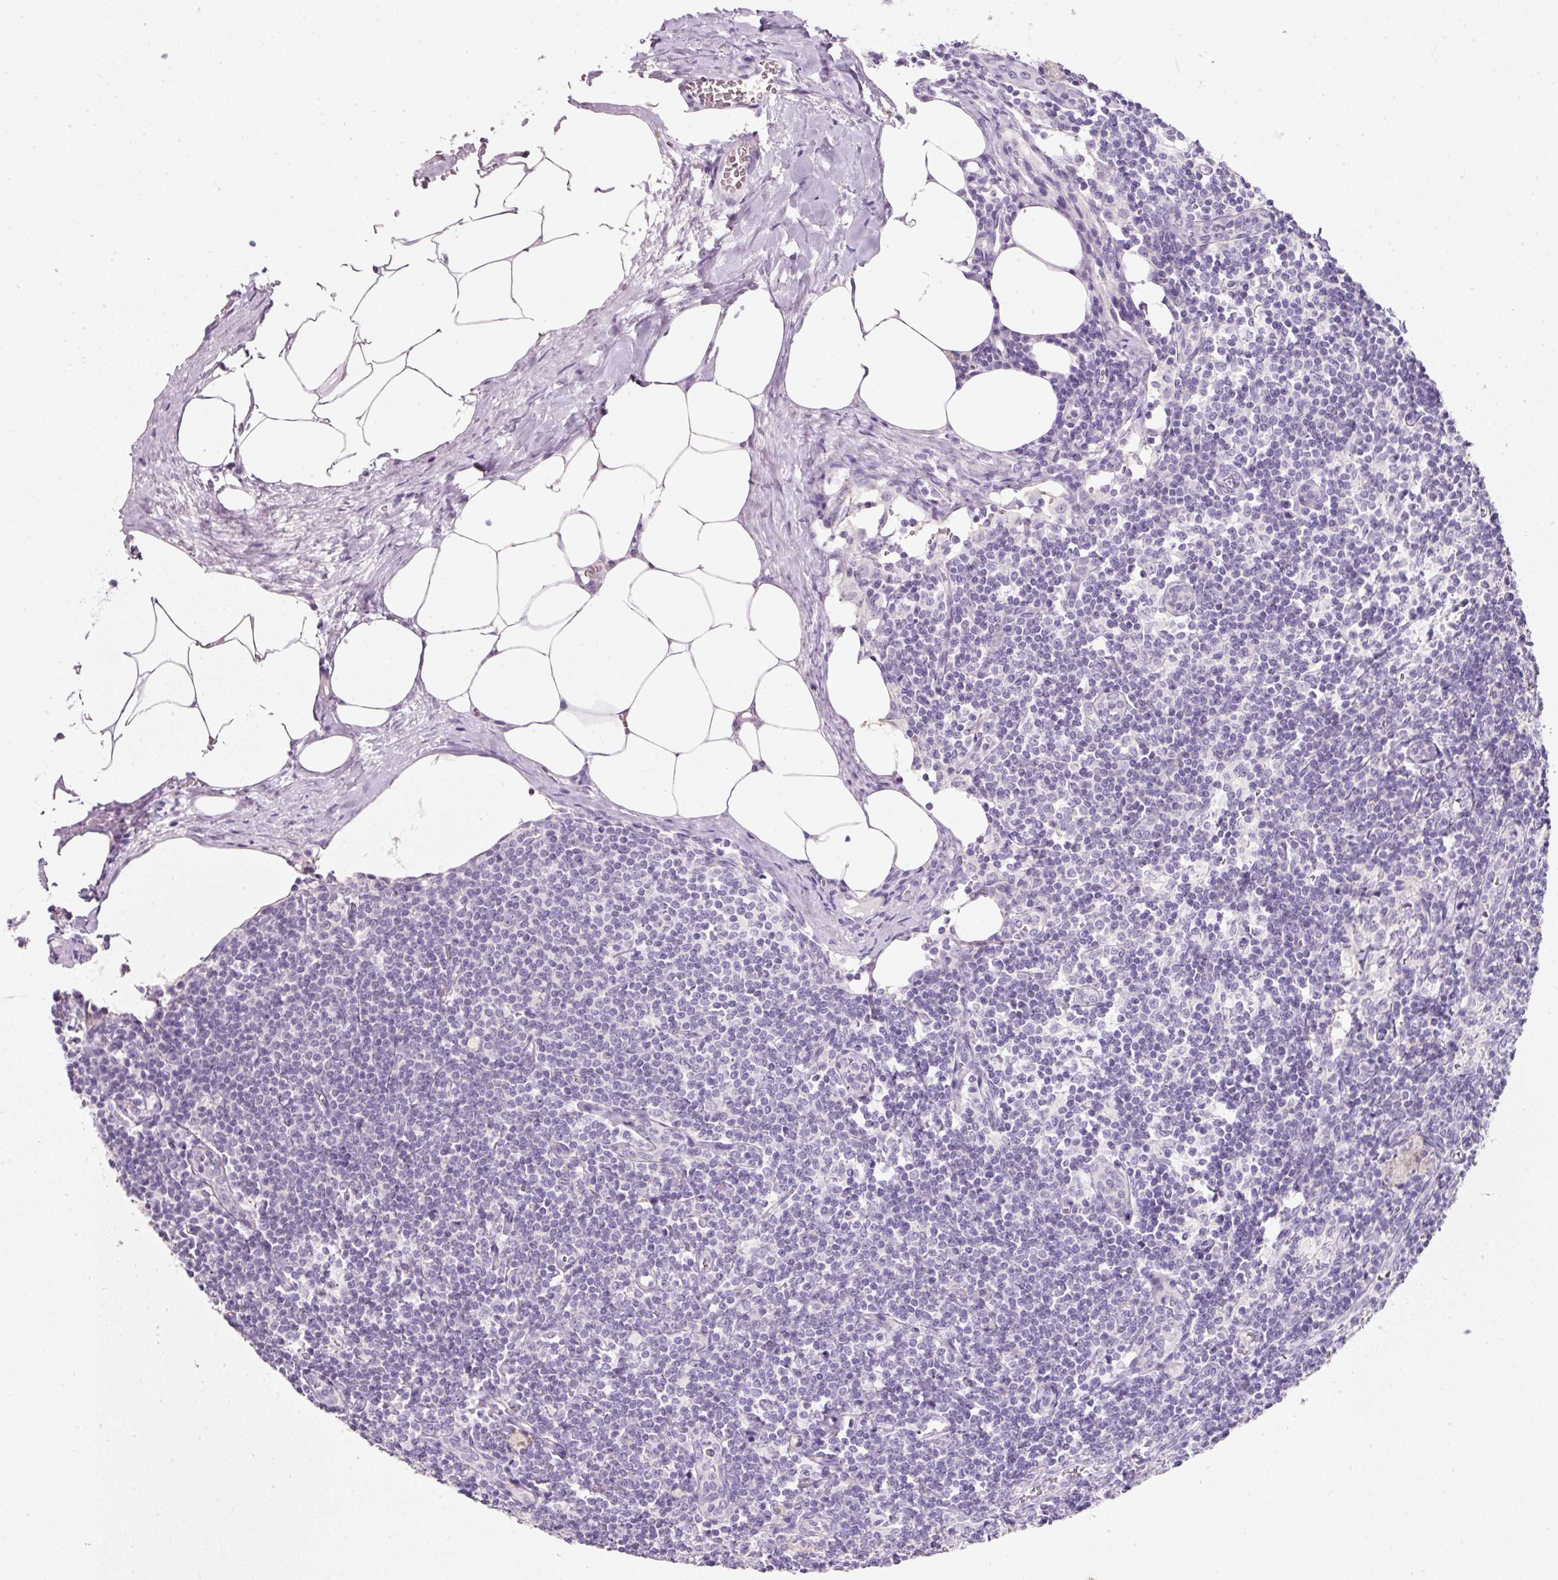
{"staining": {"intensity": "negative", "quantity": "none", "location": "none"}, "tissue": "lymph node", "cell_type": "Germinal center cells", "image_type": "normal", "snomed": [{"axis": "morphology", "description": "Normal tissue, NOS"}, {"axis": "topography", "description": "Lymph node"}], "caption": "The image displays no staining of germinal center cells in benign lymph node.", "gene": "SLC2A2", "patient": {"sex": "female", "age": 59}}